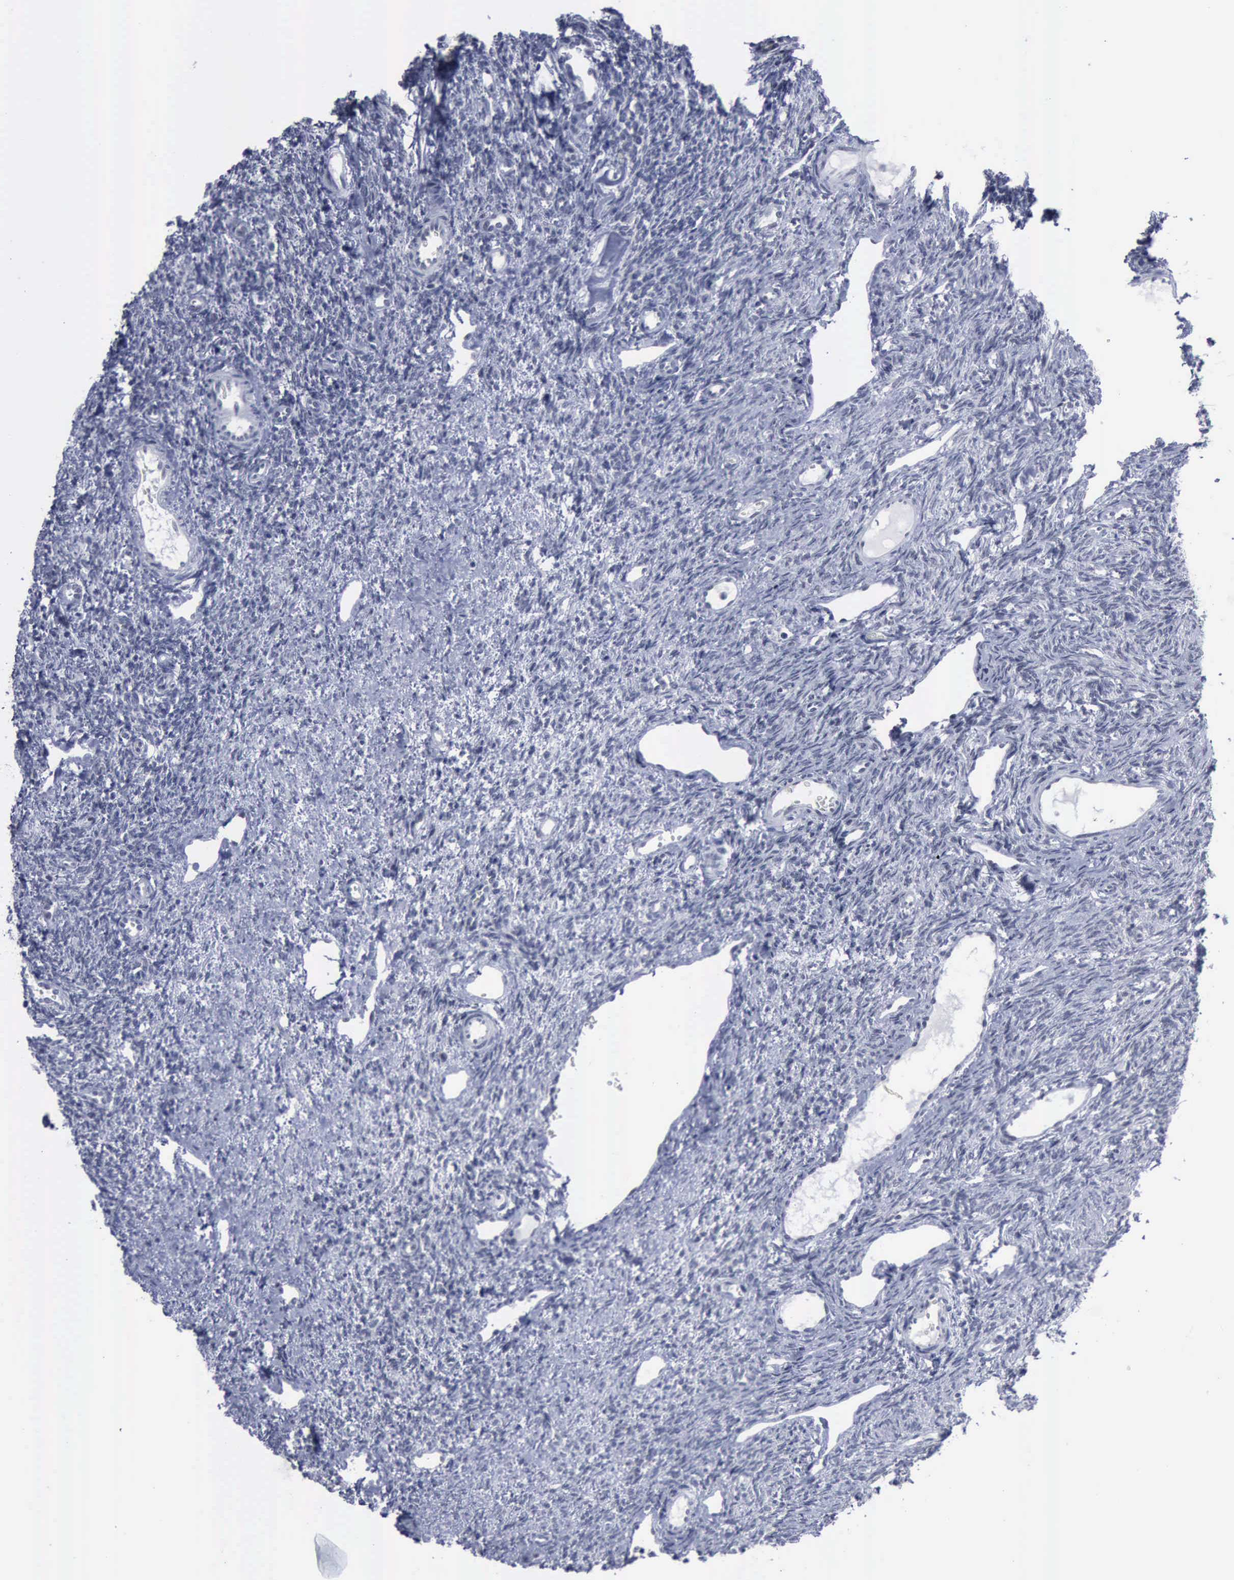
{"staining": {"intensity": "weak", "quantity": "<25%", "location": "nuclear"}, "tissue": "ovary", "cell_type": "Follicle cells", "image_type": "normal", "snomed": [{"axis": "morphology", "description": "Normal tissue, NOS"}, {"axis": "topography", "description": "Ovary"}], "caption": "Ovary was stained to show a protein in brown. There is no significant positivity in follicle cells. (IHC, brightfield microscopy, high magnification).", "gene": "BRD1", "patient": {"sex": "female", "age": 33}}